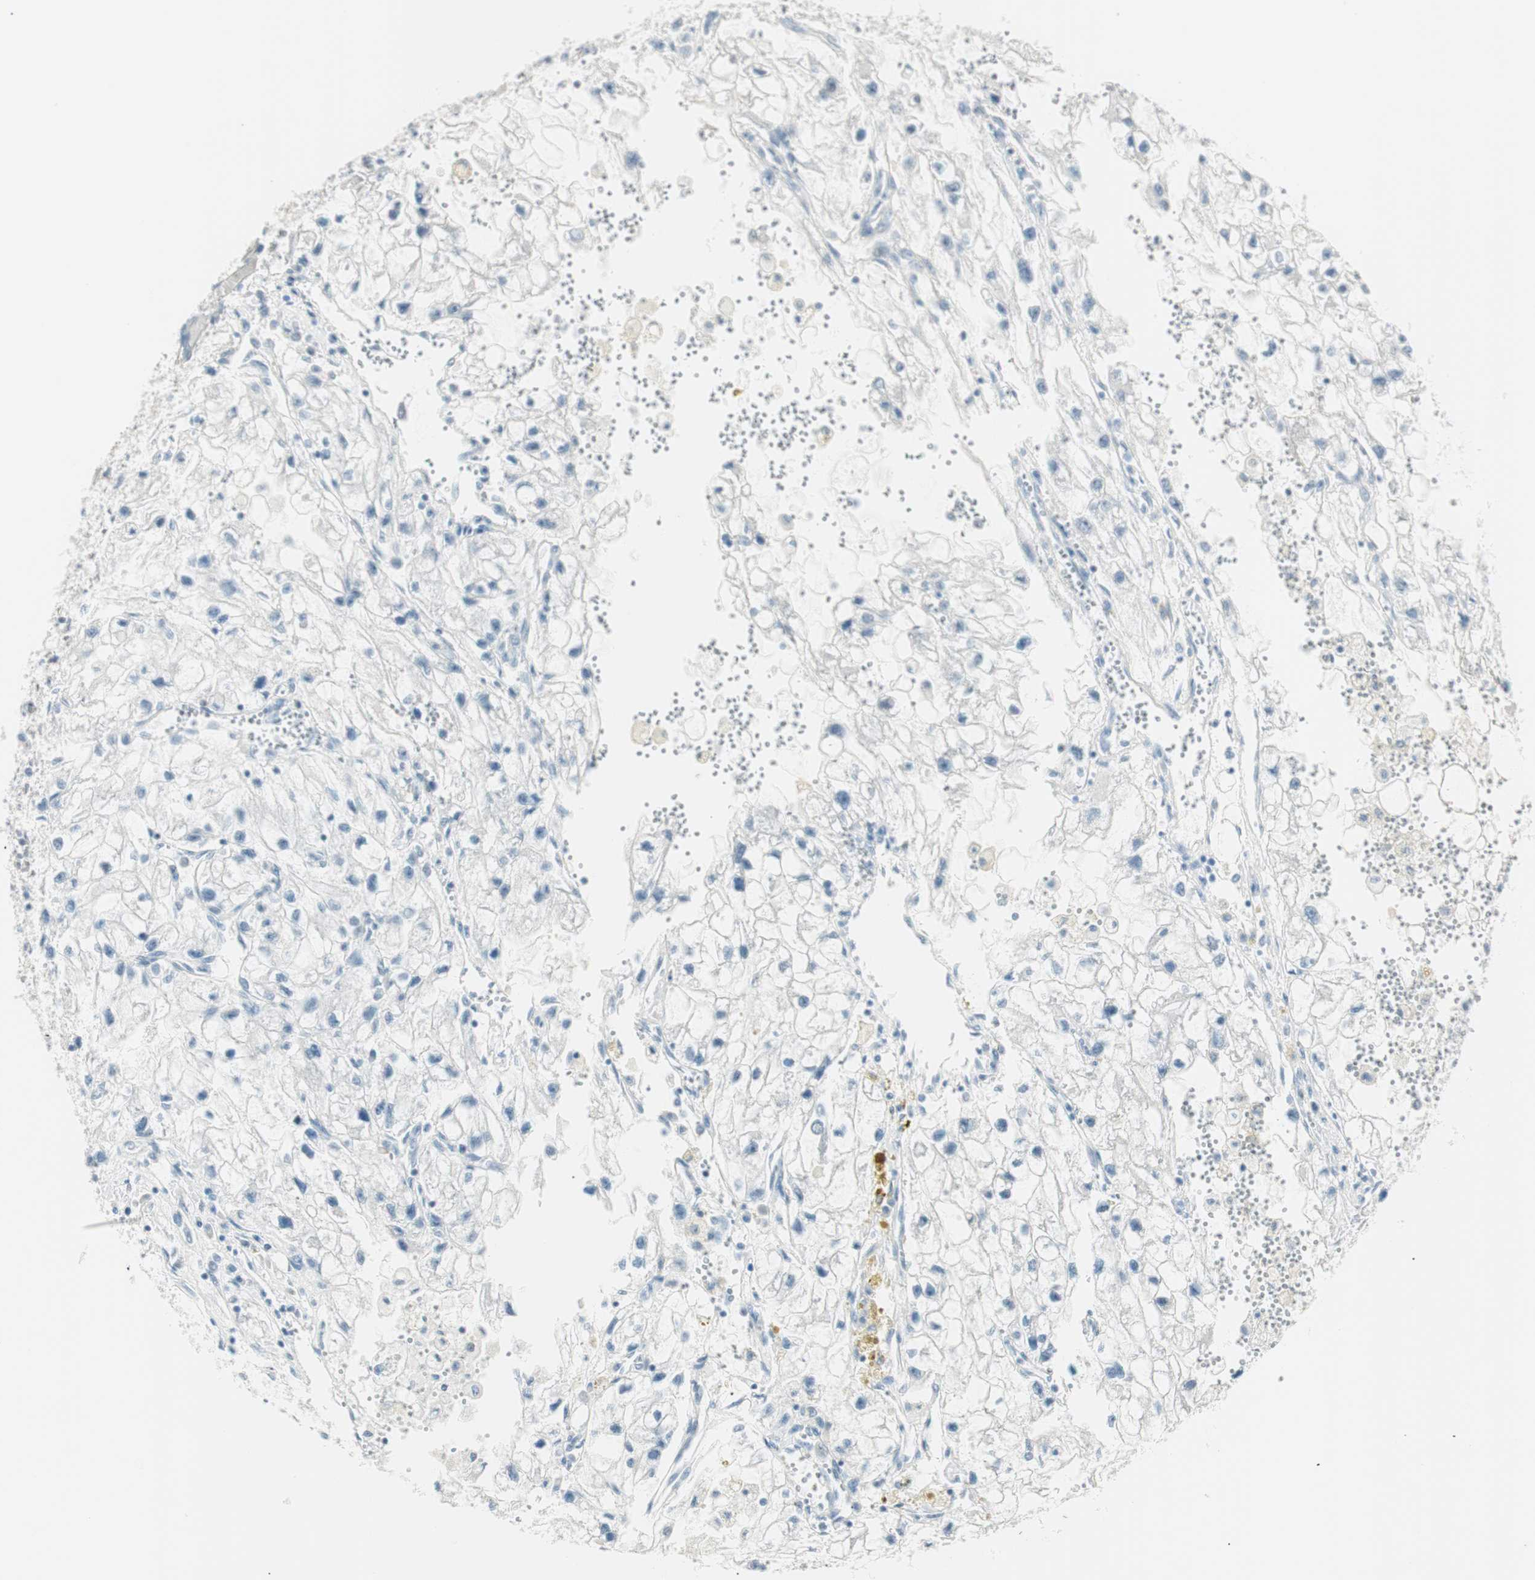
{"staining": {"intensity": "negative", "quantity": "none", "location": "none"}, "tissue": "renal cancer", "cell_type": "Tumor cells", "image_type": "cancer", "snomed": [{"axis": "morphology", "description": "Adenocarcinoma, NOS"}, {"axis": "topography", "description": "Kidney"}], "caption": "Immunohistochemistry photomicrograph of human renal cancer stained for a protein (brown), which displays no staining in tumor cells. (Immunohistochemistry, brightfield microscopy, high magnification).", "gene": "HOXB13", "patient": {"sex": "female", "age": 70}}